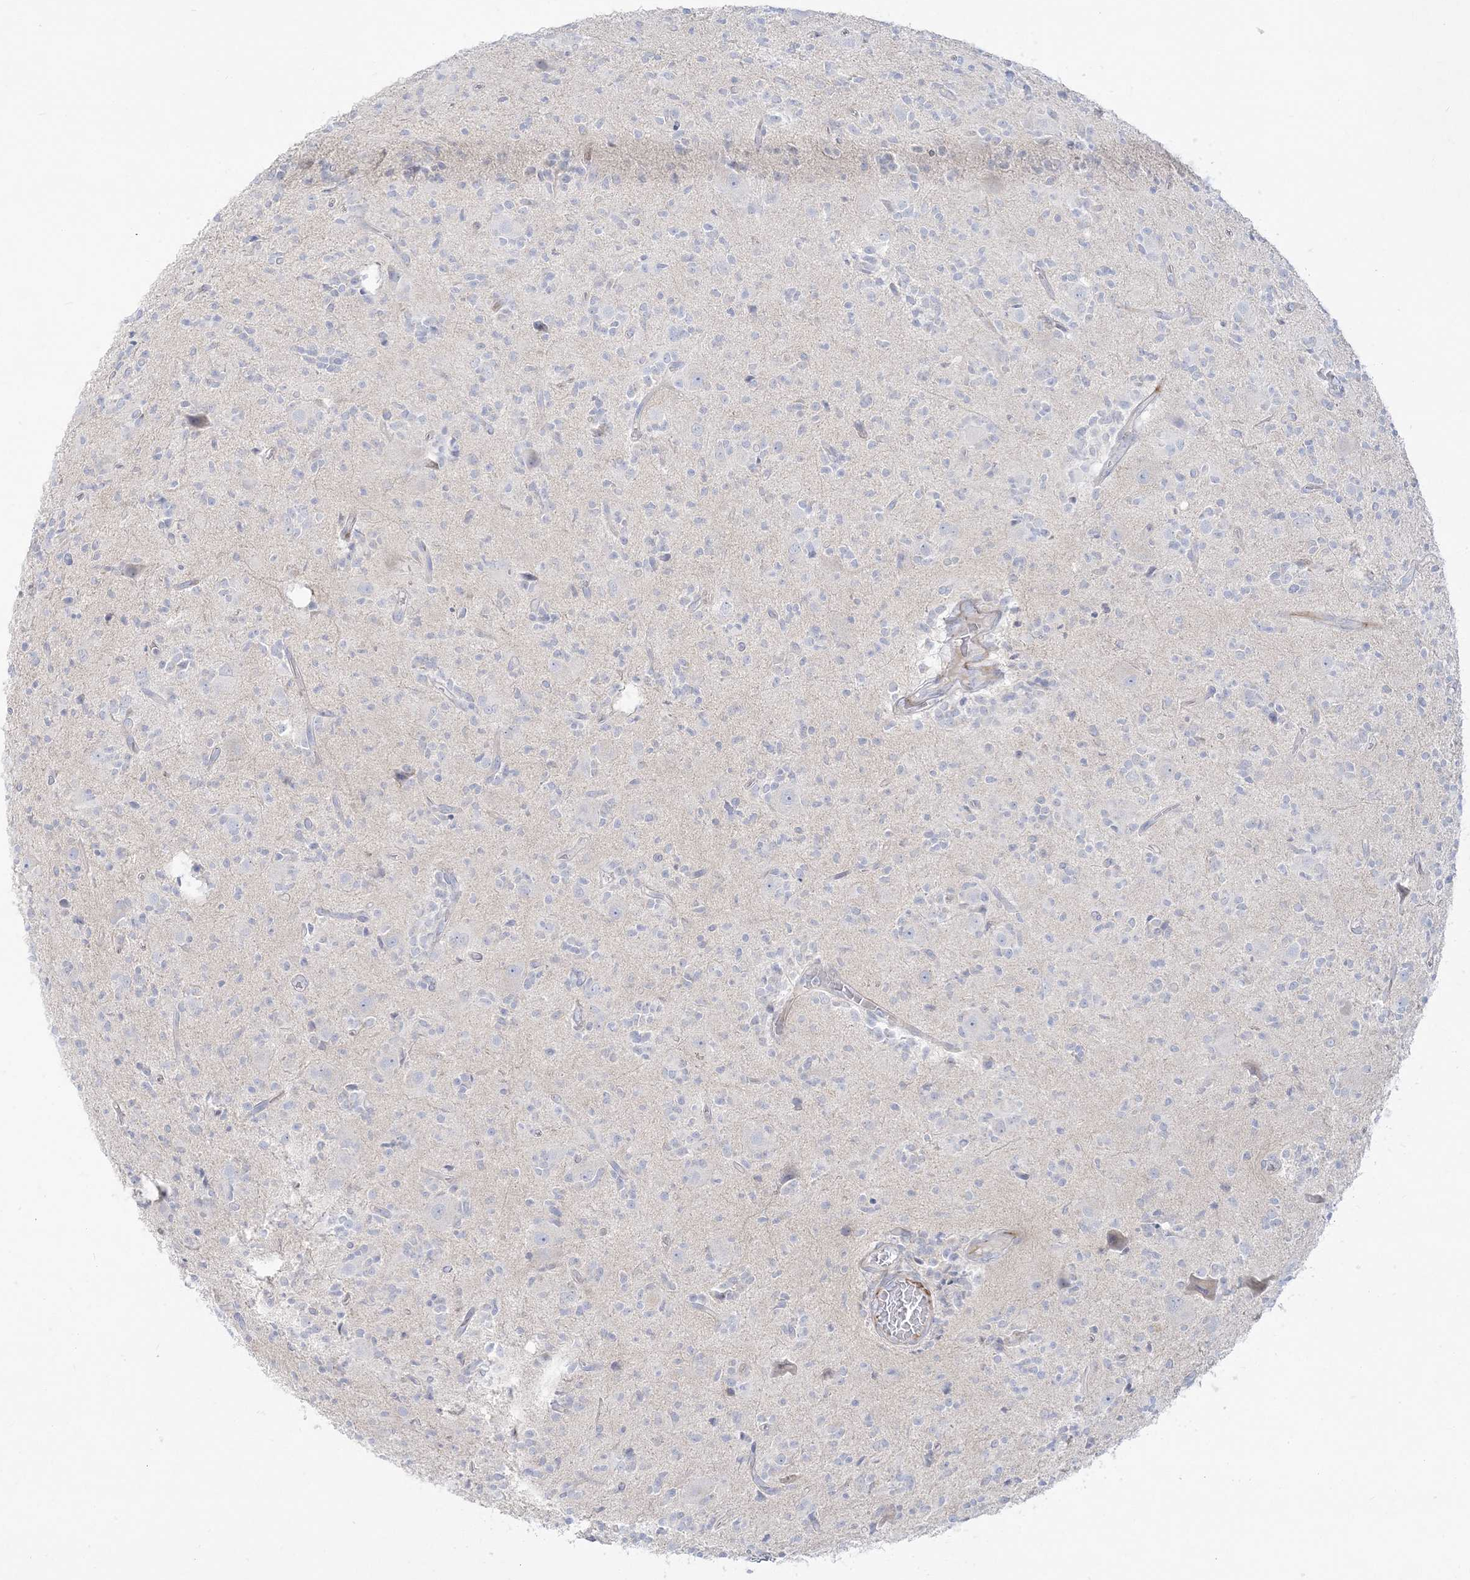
{"staining": {"intensity": "negative", "quantity": "none", "location": "none"}, "tissue": "glioma", "cell_type": "Tumor cells", "image_type": "cancer", "snomed": [{"axis": "morphology", "description": "Glioma, malignant, High grade"}, {"axis": "topography", "description": "Brain"}], "caption": "Protein analysis of malignant glioma (high-grade) shows no significant positivity in tumor cells.", "gene": "GPAT2", "patient": {"sex": "male", "age": 34}}